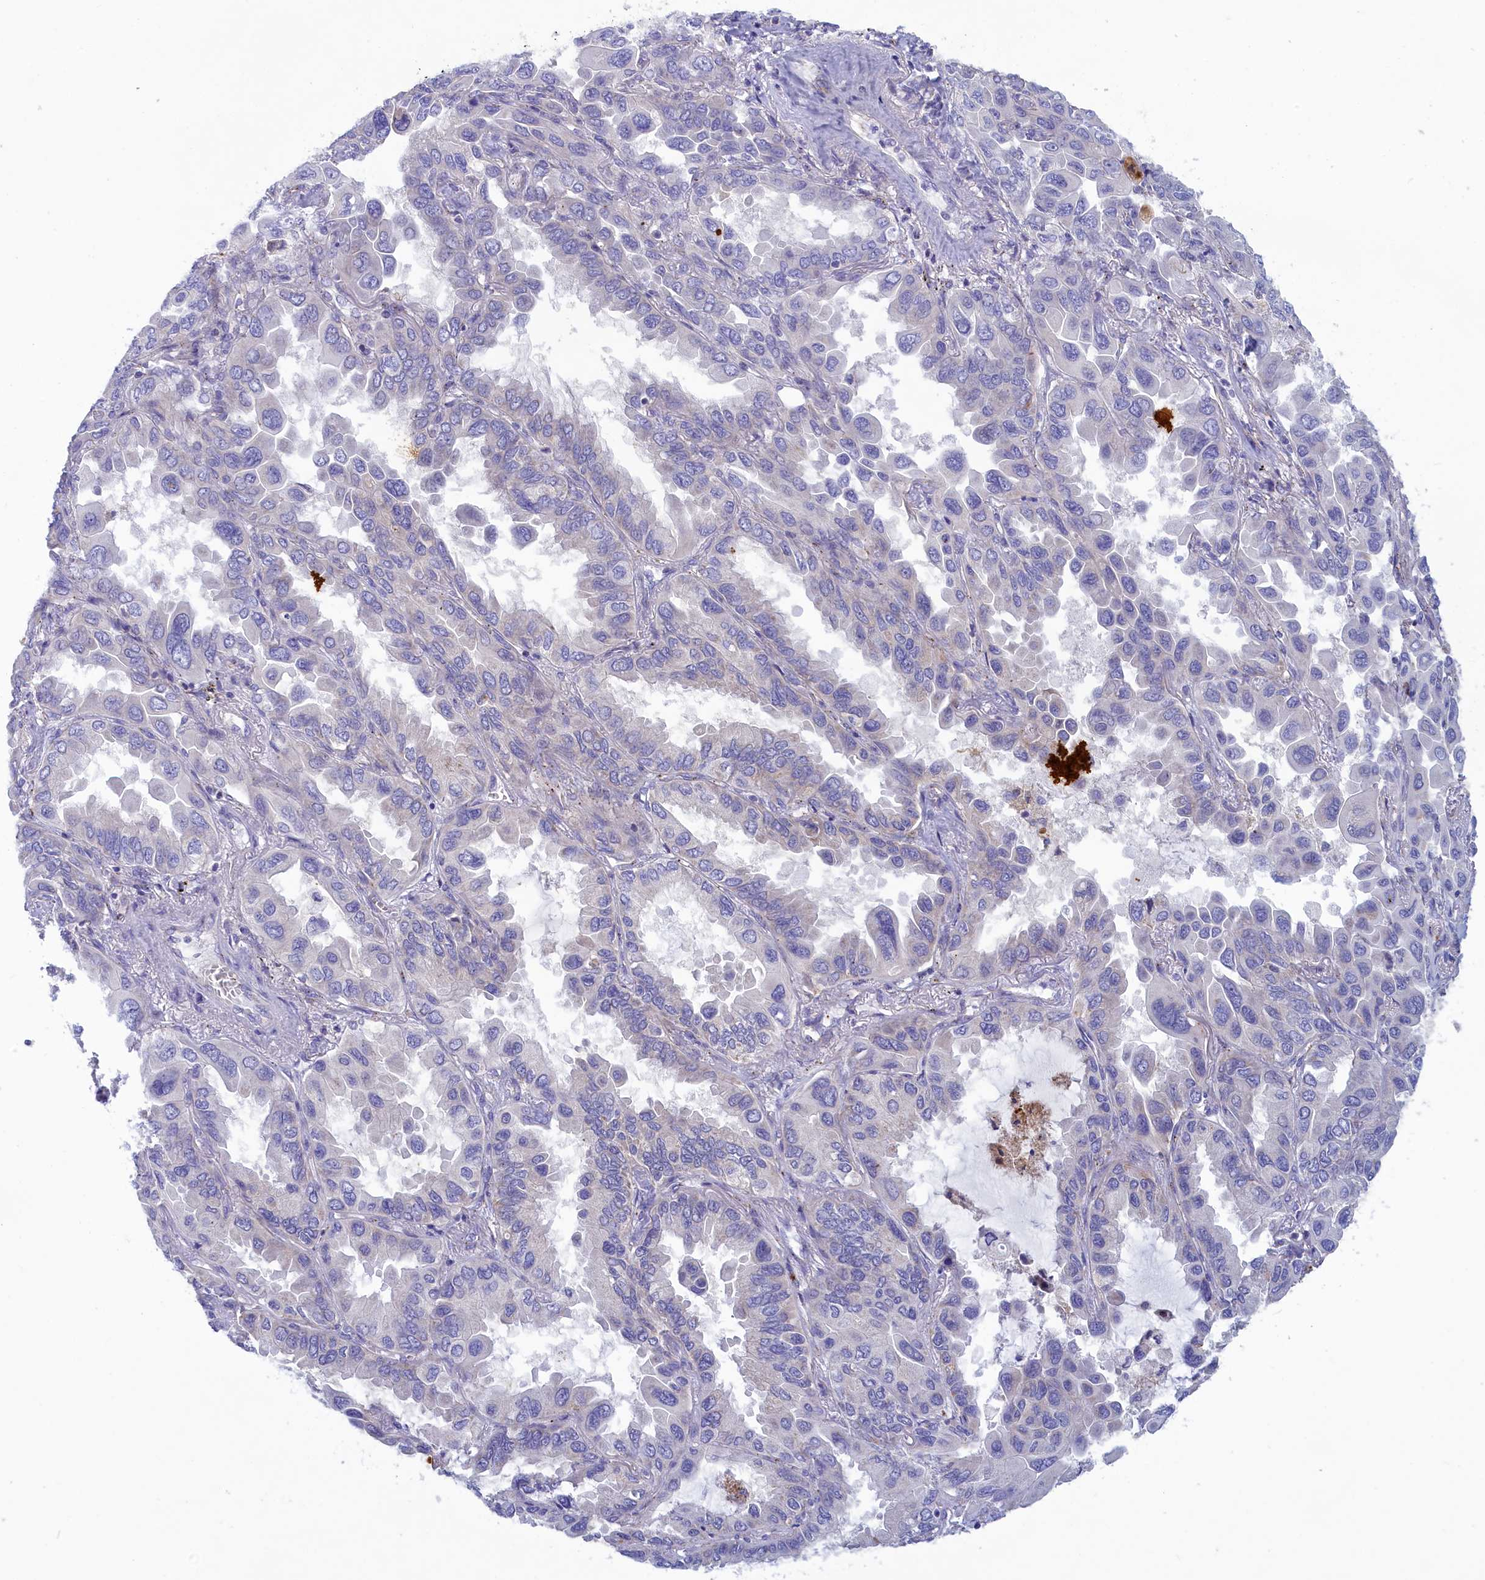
{"staining": {"intensity": "negative", "quantity": "none", "location": "none"}, "tissue": "lung cancer", "cell_type": "Tumor cells", "image_type": "cancer", "snomed": [{"axis": "morphology", "description": "Adenocarcinoma, NOS"}, {"axis": "topography", "description": "Lung"}], "caption": "DAB immunohistochemical staining of human lung cancer (adenocarcinoma) exhibits no significant staining in tumor cells.", "gene": "WDR6", "patient": {"sex": "male", "age": 64}}